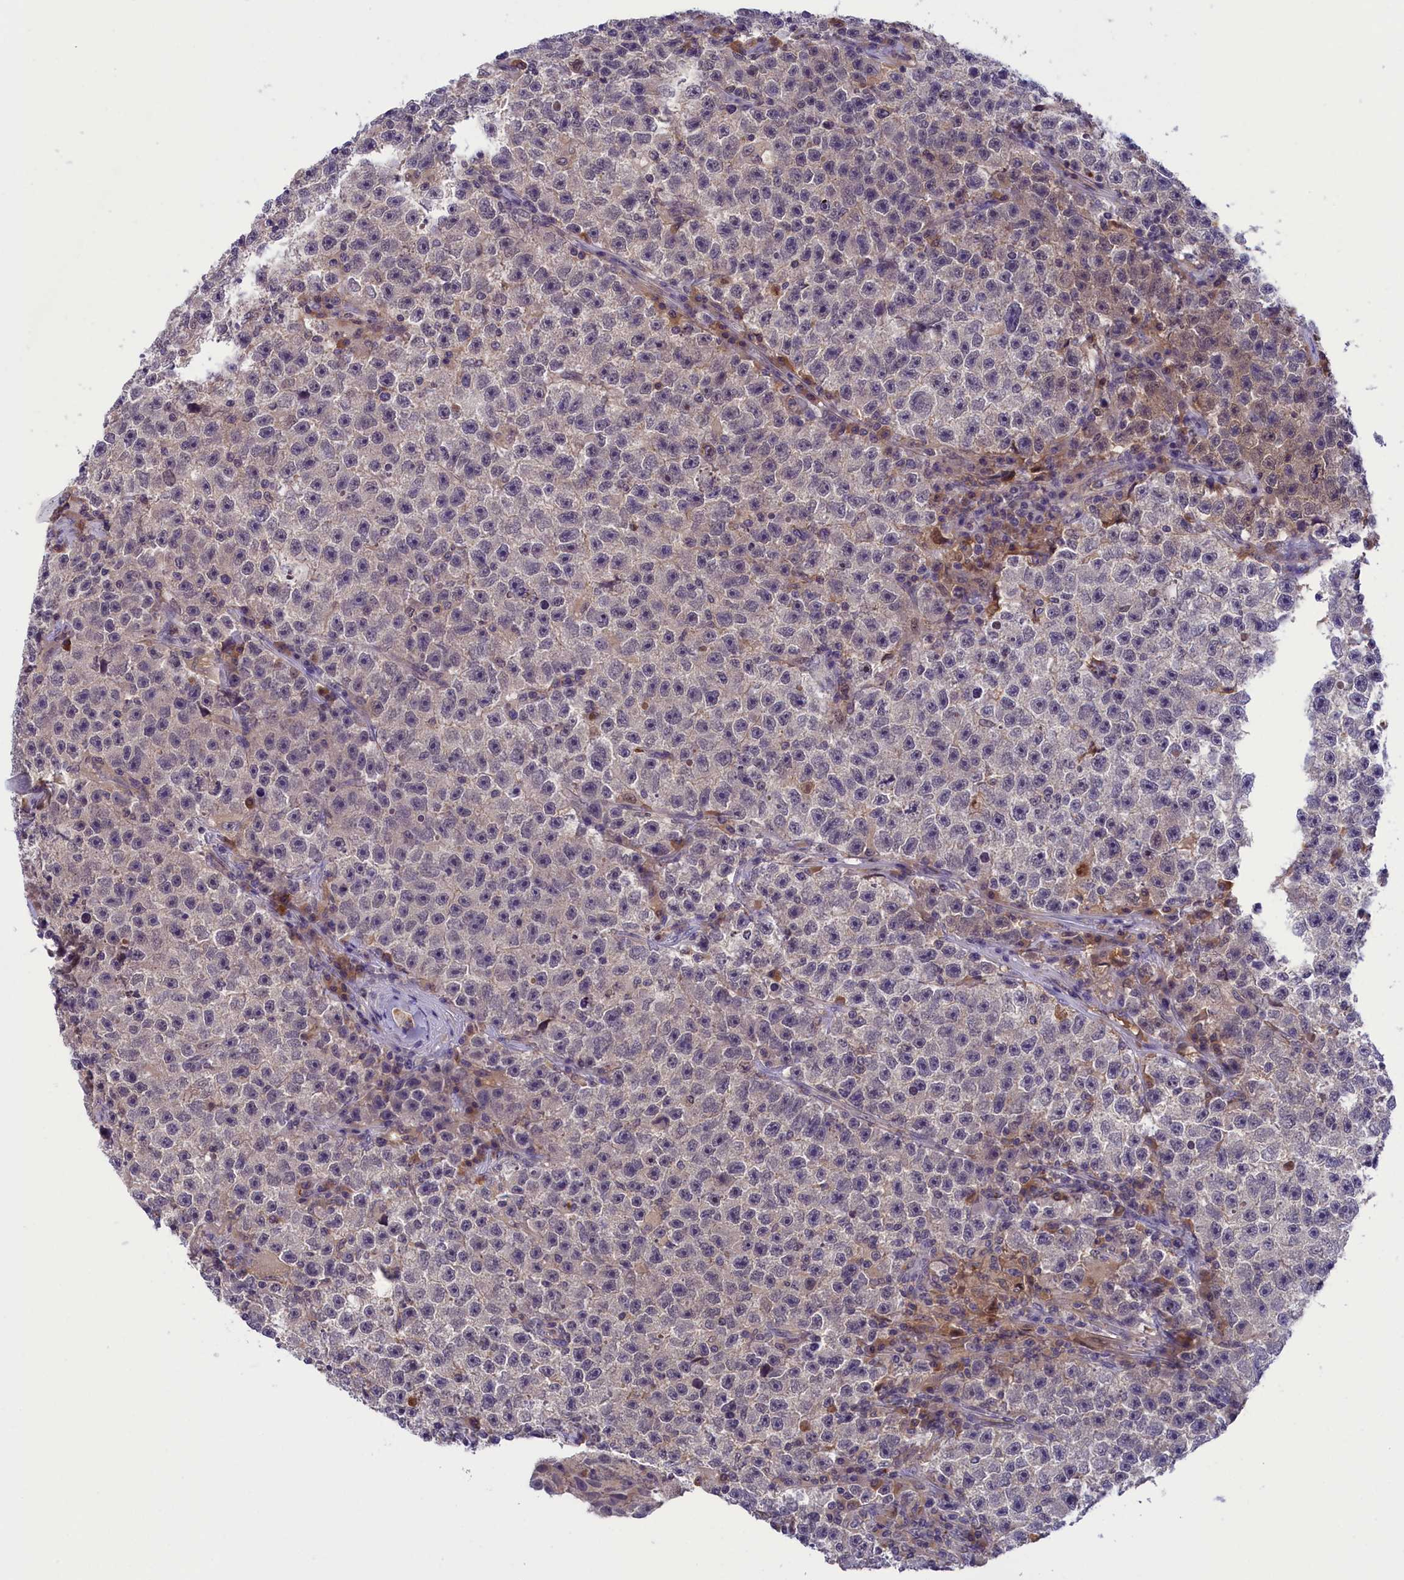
{"staining": {"intensity": "negative", "quantity": "none", "location": "none"}, "tissue": "testis cancer", "cell_type": "Tumor cells", "image_type": "cancer", "snomed": [{"axis": "morphology", "description": "Seminoma, NOS"}, {"axis": "topography", "description": "Testis"}], "caption": "Human testis seminoma stained for a protein using immunohistochemistry exhibits no expression in tumor cells.", "gene": "STYX", "patient": {"sex": "male", "age": 22}}